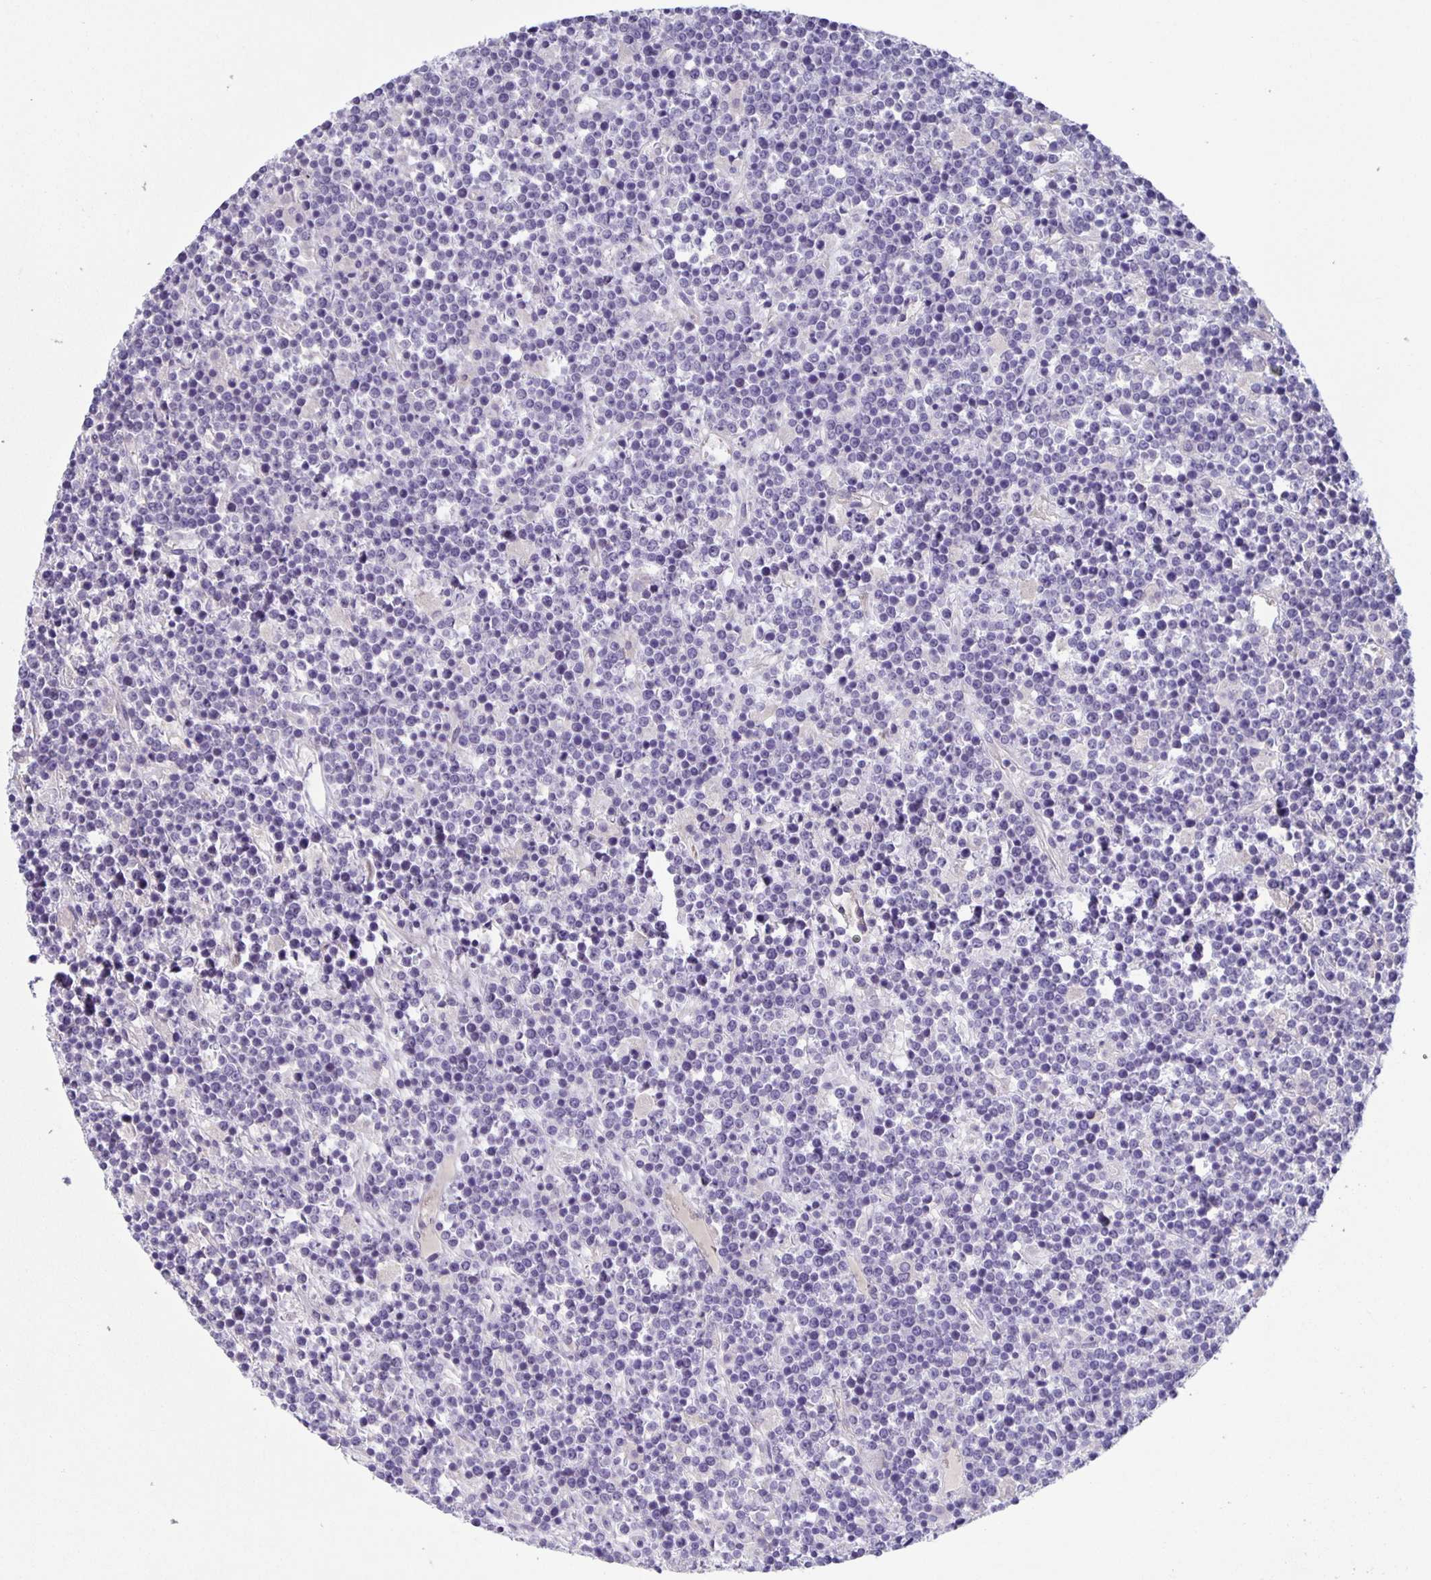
{"staining": {"intensity": "negative", "quantity": "none", "location": "none"}, "tissue": "lymphoma", "cell_type": "Tumor cells", "image_type": "cancer", "snomed": [{"axis": "morphology", "description": "Malignant lymphoma, non-Hodgkin's type, High grade"}, {"axis": "topography", "description": "Ovary"}], "caption": "Immunohistochemistry (IHC) micrograph of human high-grade malignant lymphoma, non-Hodgkin's type stained for a protein (brown), which reveals no positivity in tumor cells. Brightfield microscopy of IHC stained with DAB (3,3'-diaminobenzidine) (brown) and hematoxylin (blue), captured at high magnification.", "gene": "PTPN3", "patient": {"sex": "female", "age": 56}}